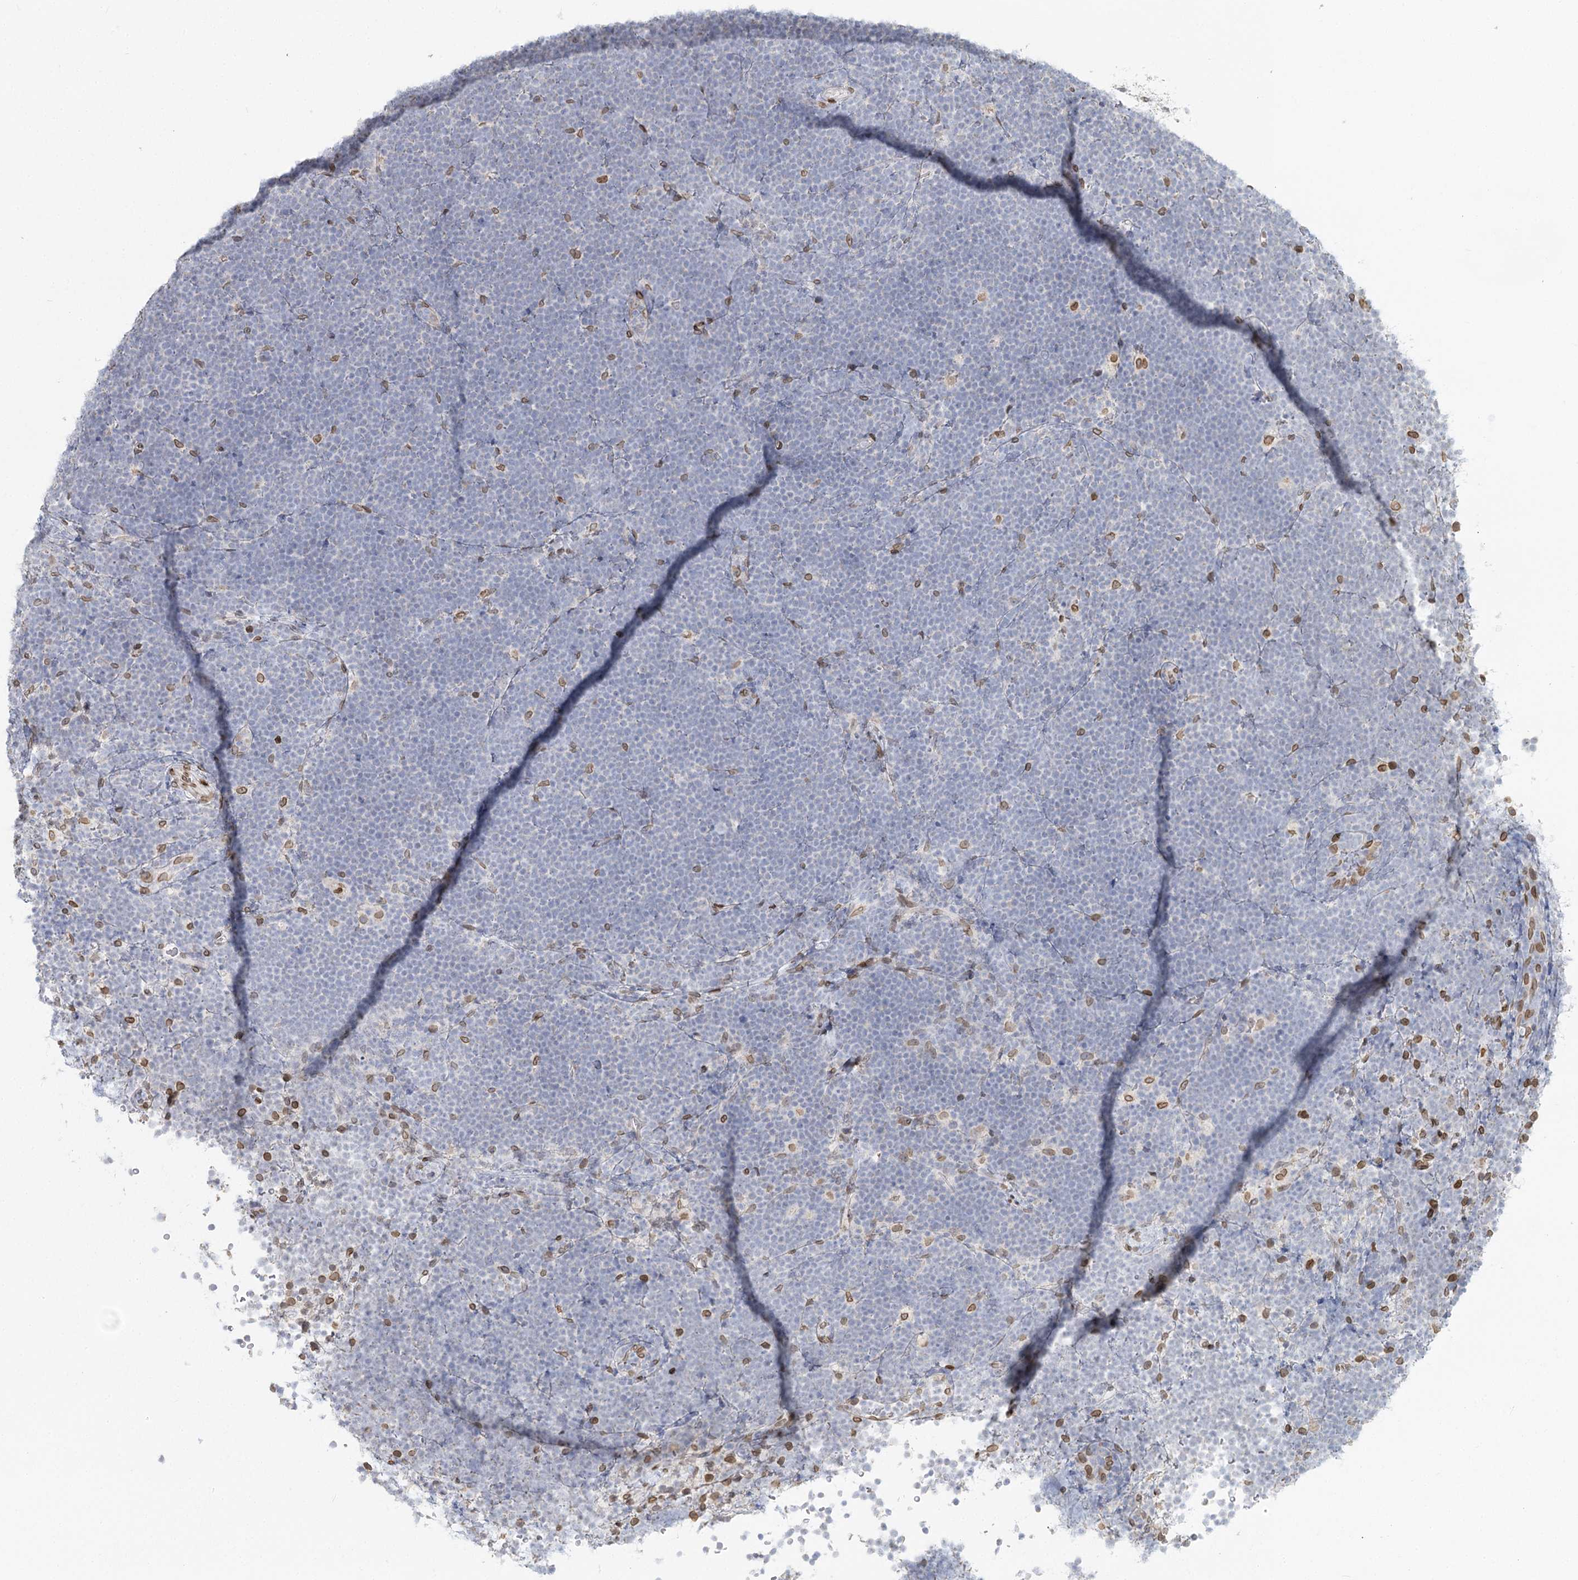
{"staining": {"intensity": "negative", "quantity": "none", "location": "none"}, "tissue": "lymphoma", "cell_type": "Tumor cells", "image_type": "cancer", "snomed": [{"axis": "morphology", "description": "Malignant lymphoma, non-Hodgkin's type, High grade"}, {"axis": "topography", "description": "Lymph node"}], "caption": "Immunohistochemistry (IHC) image of neoplastic tissue: lymphoma stained with DAB (3,3'-diaminobenzidine) exhibits no significant protein expression in tumor cells. (DAB immunohistochemistry (IHC) visualized using brightfield microscopy, high magnification).", "gene": "VWA5A", "patient": {"sex": "male", "age": 13}}